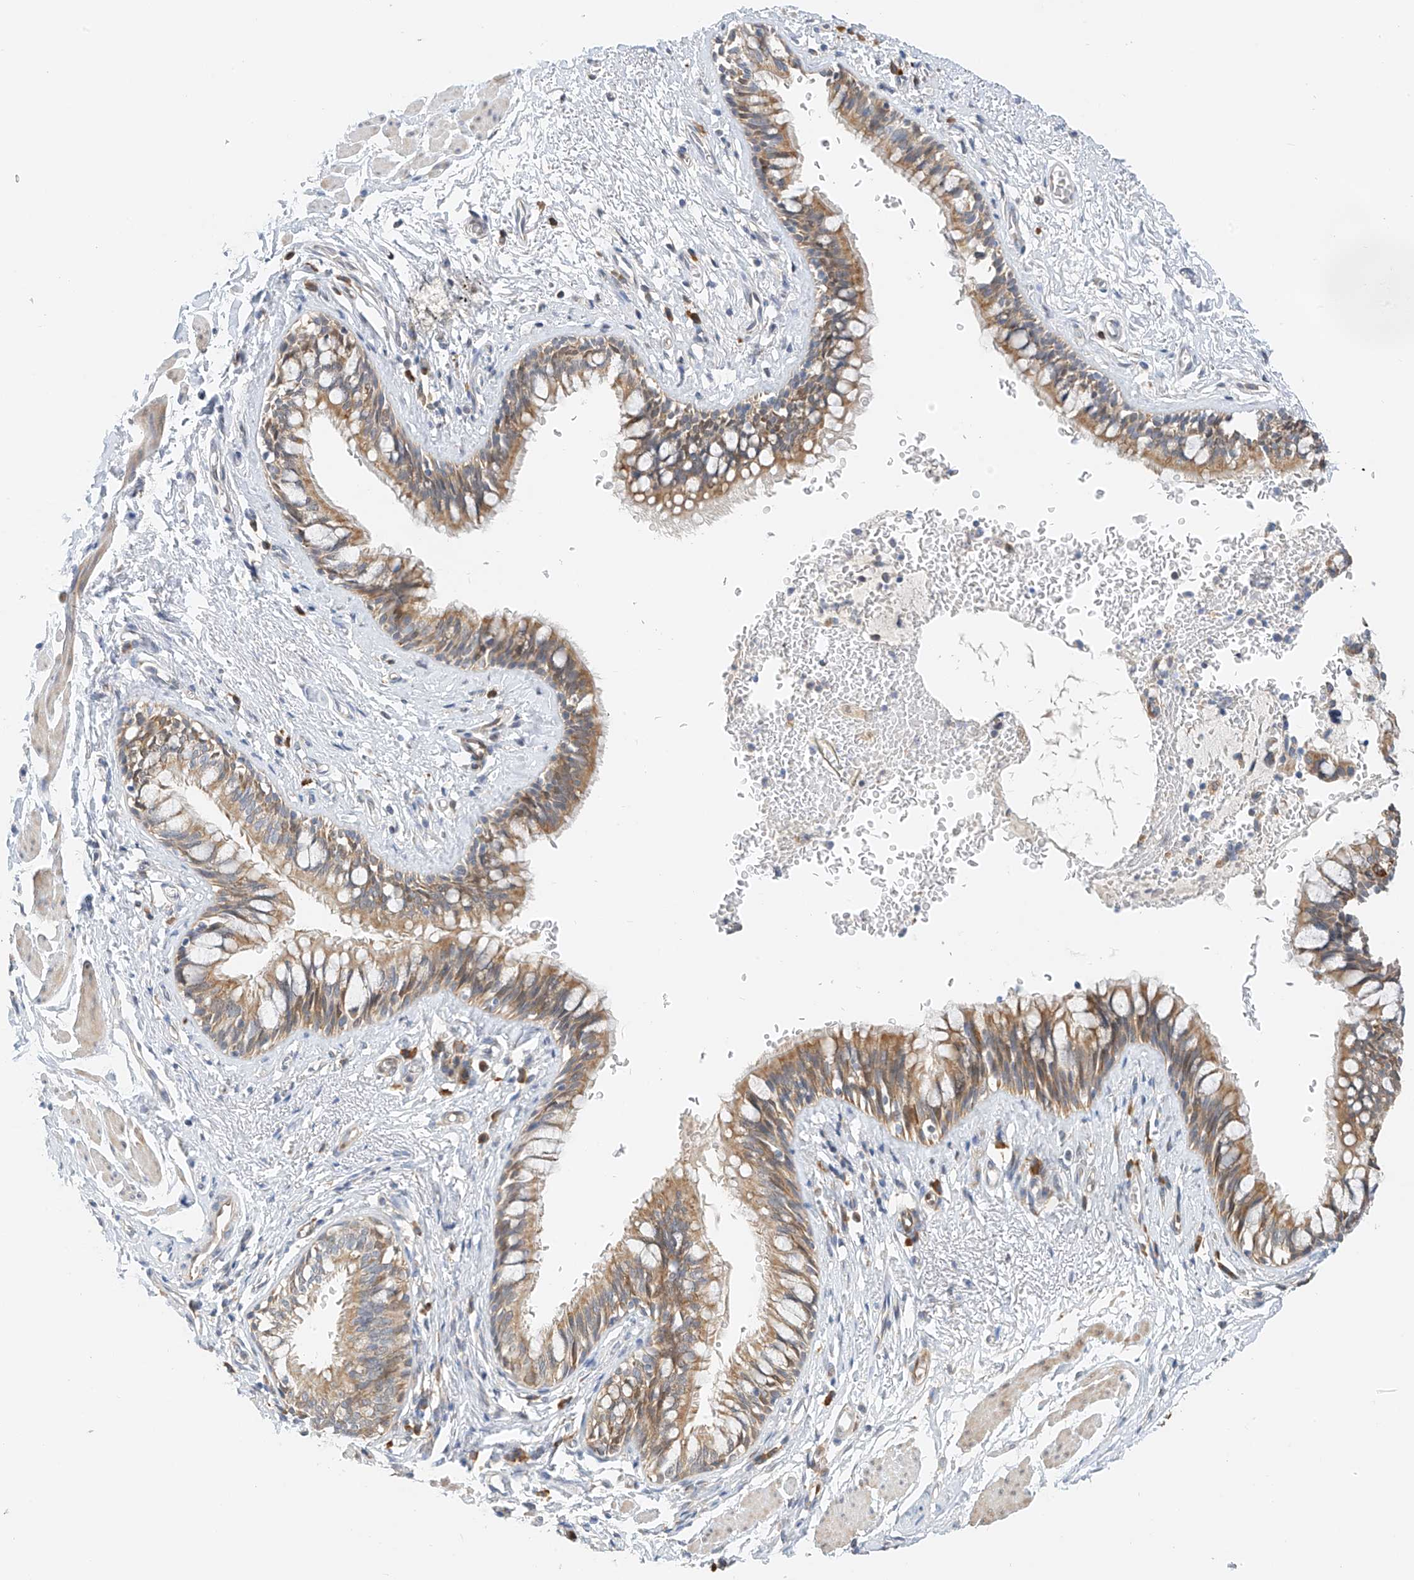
{"staining": {"intensity": "moderate", "quantity": ">75%", "location": "cytoplasmic/membranous"}, "tissue": "bronchus", "cell_type": "Respiratory epithelial cells", "image_type": "normal", "snomed": [{"axis": "morphology", "description": "Normal tissue, NOS"}, {"axis": "topography", "description": "Cartilage tissue"}, {"axis": "topography", "description": "Bronchus"}], "caption": "Immunohistochemical staining of normal bronchus shows moderate cytoplasmic/membranous protein staining in about >75% of respiratory epithelial cells. (Brightfield microscopy of DAB IHC at high magnification).", "gene": "PPA2", "patient": {"sex": "female", "age": 36}}